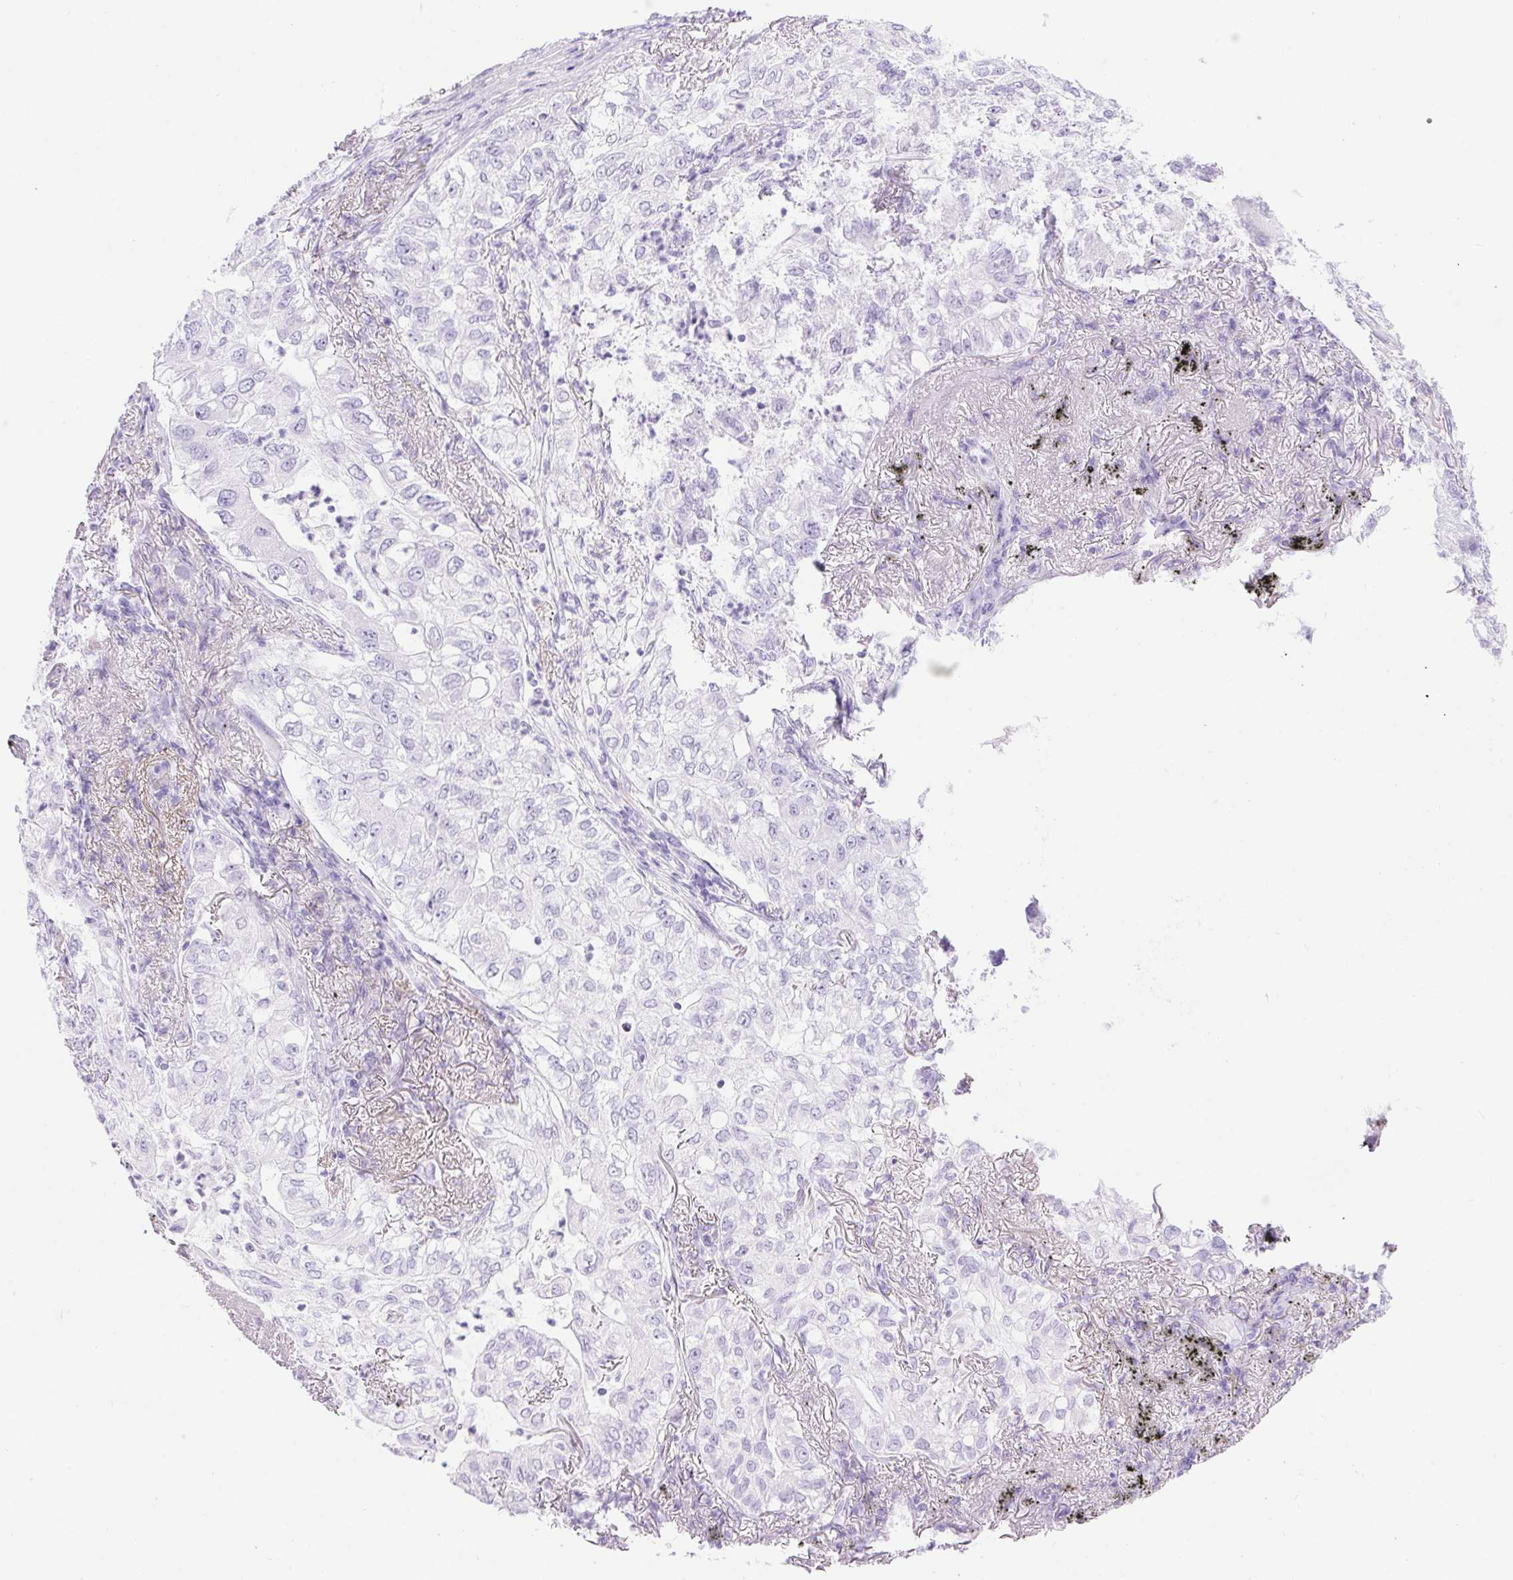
{"staining": {"intensity": "negative", "quantity": "none", "location": "none"}, "tissue": "lung cancer", "cell_type": "Tumor cells", "image_type": "cancer", "snomed": [{"axis": "morphology", "description": "Adenocarcinoma, NOS"}, {"axis": "topography", "description": "Lung"}], "caption": "Human adenocarcinoma (lung) stained for a protein using IHC displays no positivity in tumor cells.", "gene": "ERP27", "patient": {"sex": "female", "age": 73}}